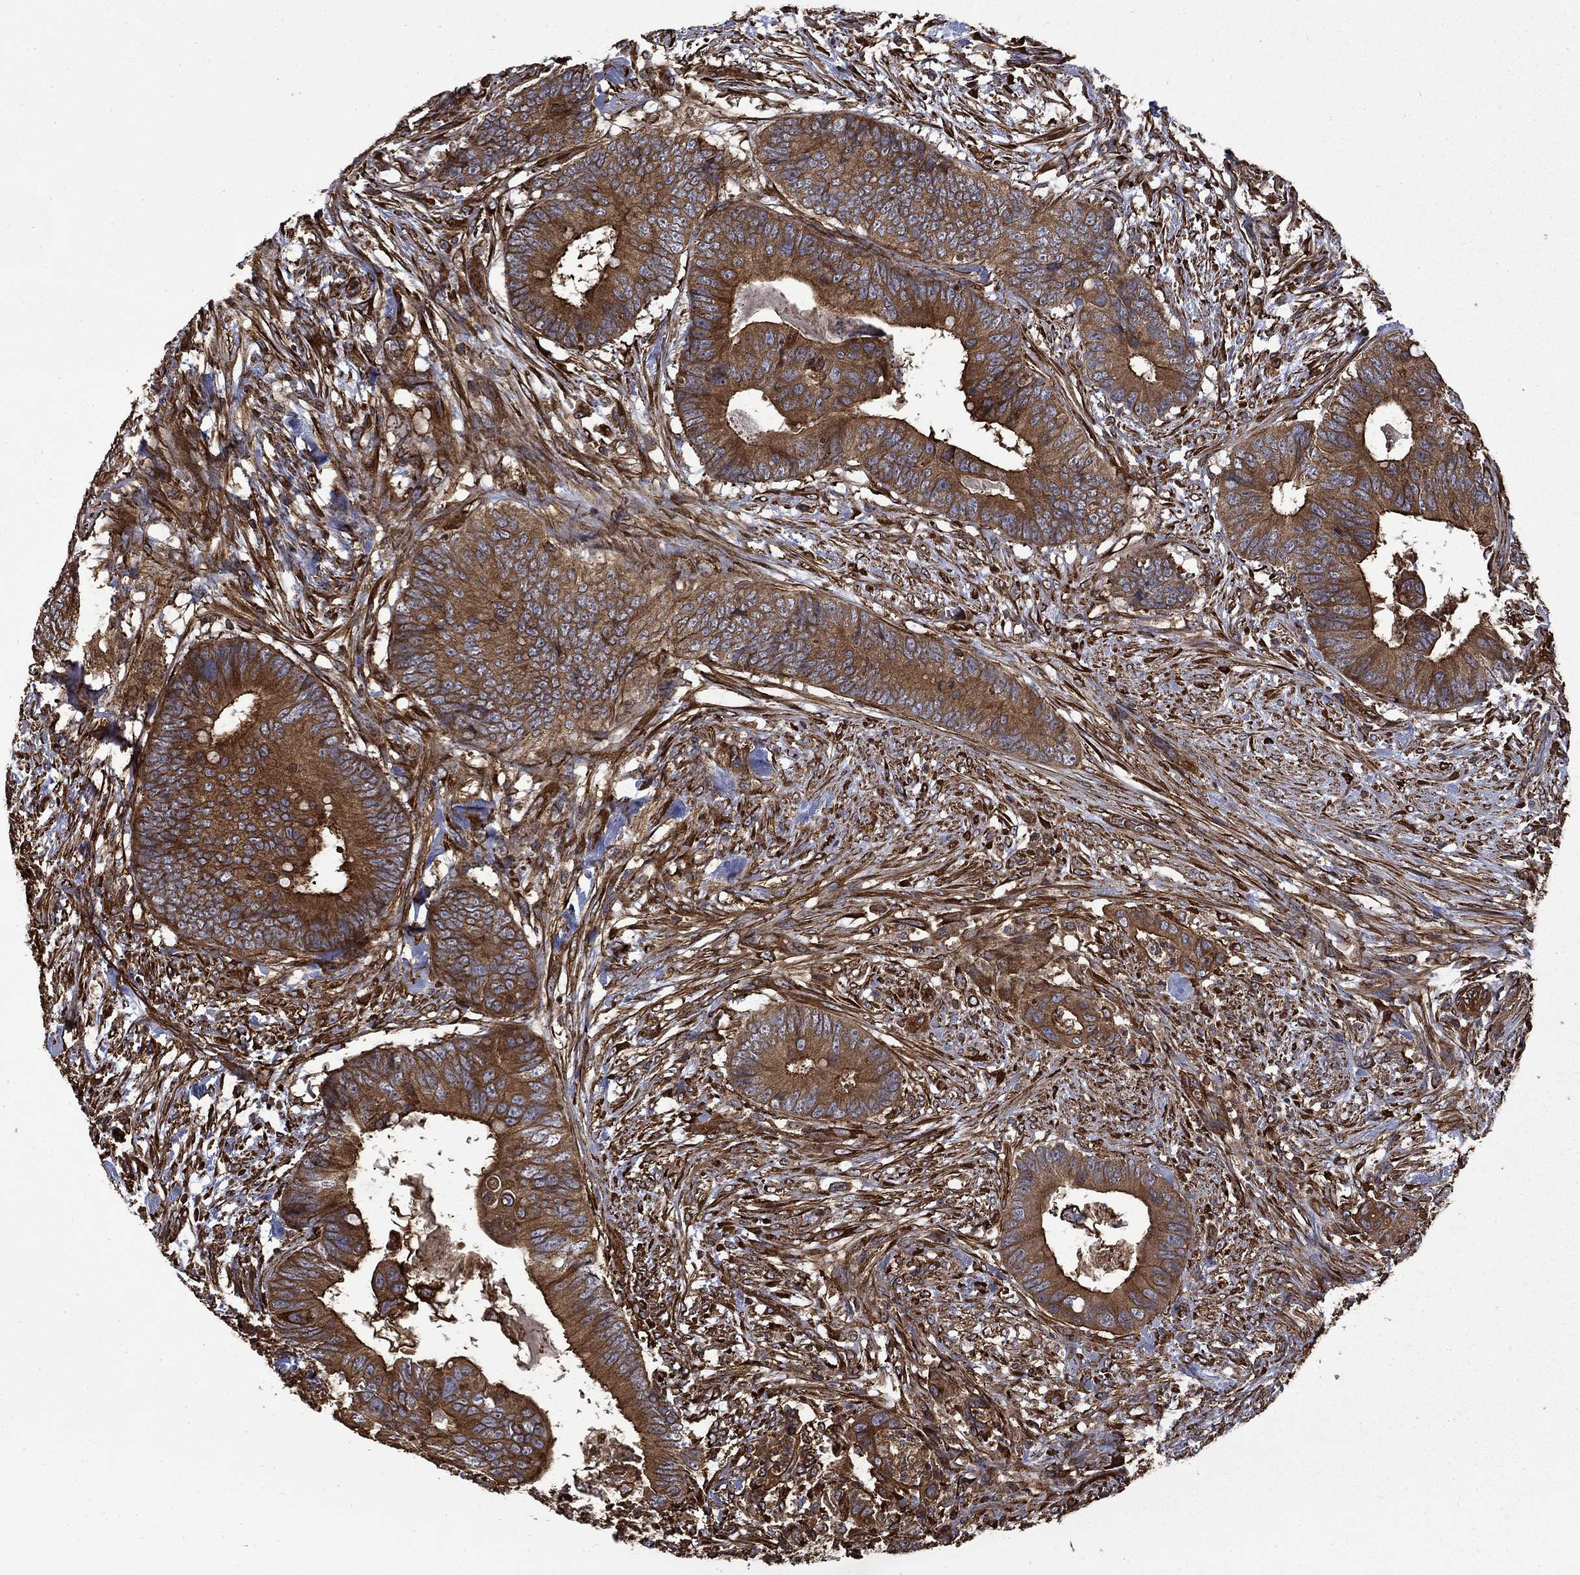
{"staining": {"intensity": "strong", "quantity": ">75%", "location": "cytoplasmic/membranous"}, "tissue": "colorectal cancer", "cell_type": "Tumor cells", "image_type": "cancer", "snomed": [{"axis": "morphology", "description": "Adenocarcinoma, NOS"}, {"axis": "topography", "description": "Colon"}], "caption": "Immunohistochemistry (IHC) of human colorectal cancer (adenocarcinoma) shows high levels of strong cytoplasmic/membranous expression in about >75% of tumor cells.", "gene": "CUTC", "patient": {"sex": "male", "age": 84}}